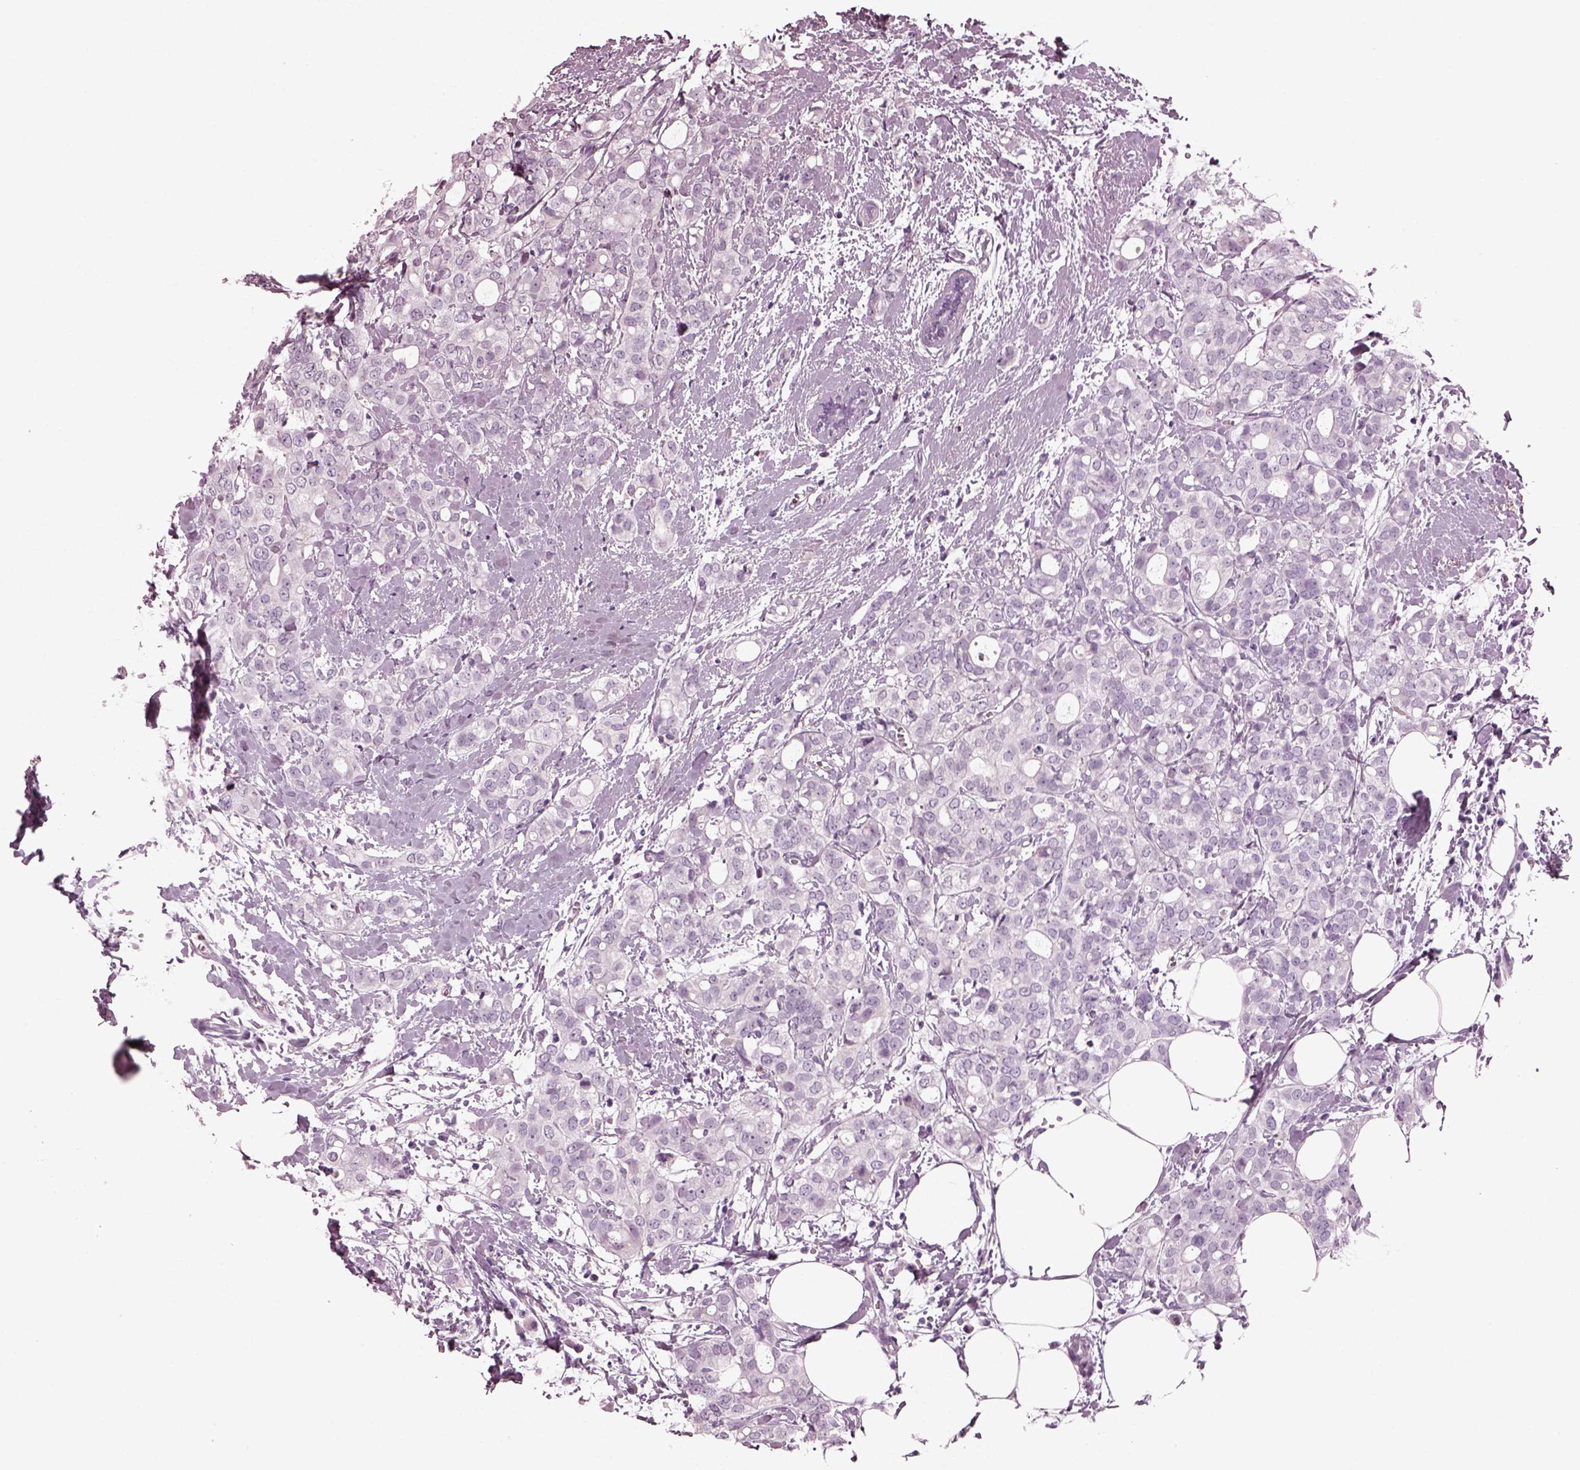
{"staining": {"intensity": "negative", "quantity": "none", "location": "none"}, "tissue": "breast cancer", "cell_type": "Tumor cells", "image_type": "cancer", "snomed": [{"axis": "morphology", "description": "Duct carcinoma"}, {"axis": "topography", "description": "Breast"}], "caption": "High power microscopy micrograph of an IHC image of invasive ductal carcinoma (breast), revealing no significant expression in tumor cells.", "gene": "RCVRN", "patient": {"sex": "female", "age": 40}}